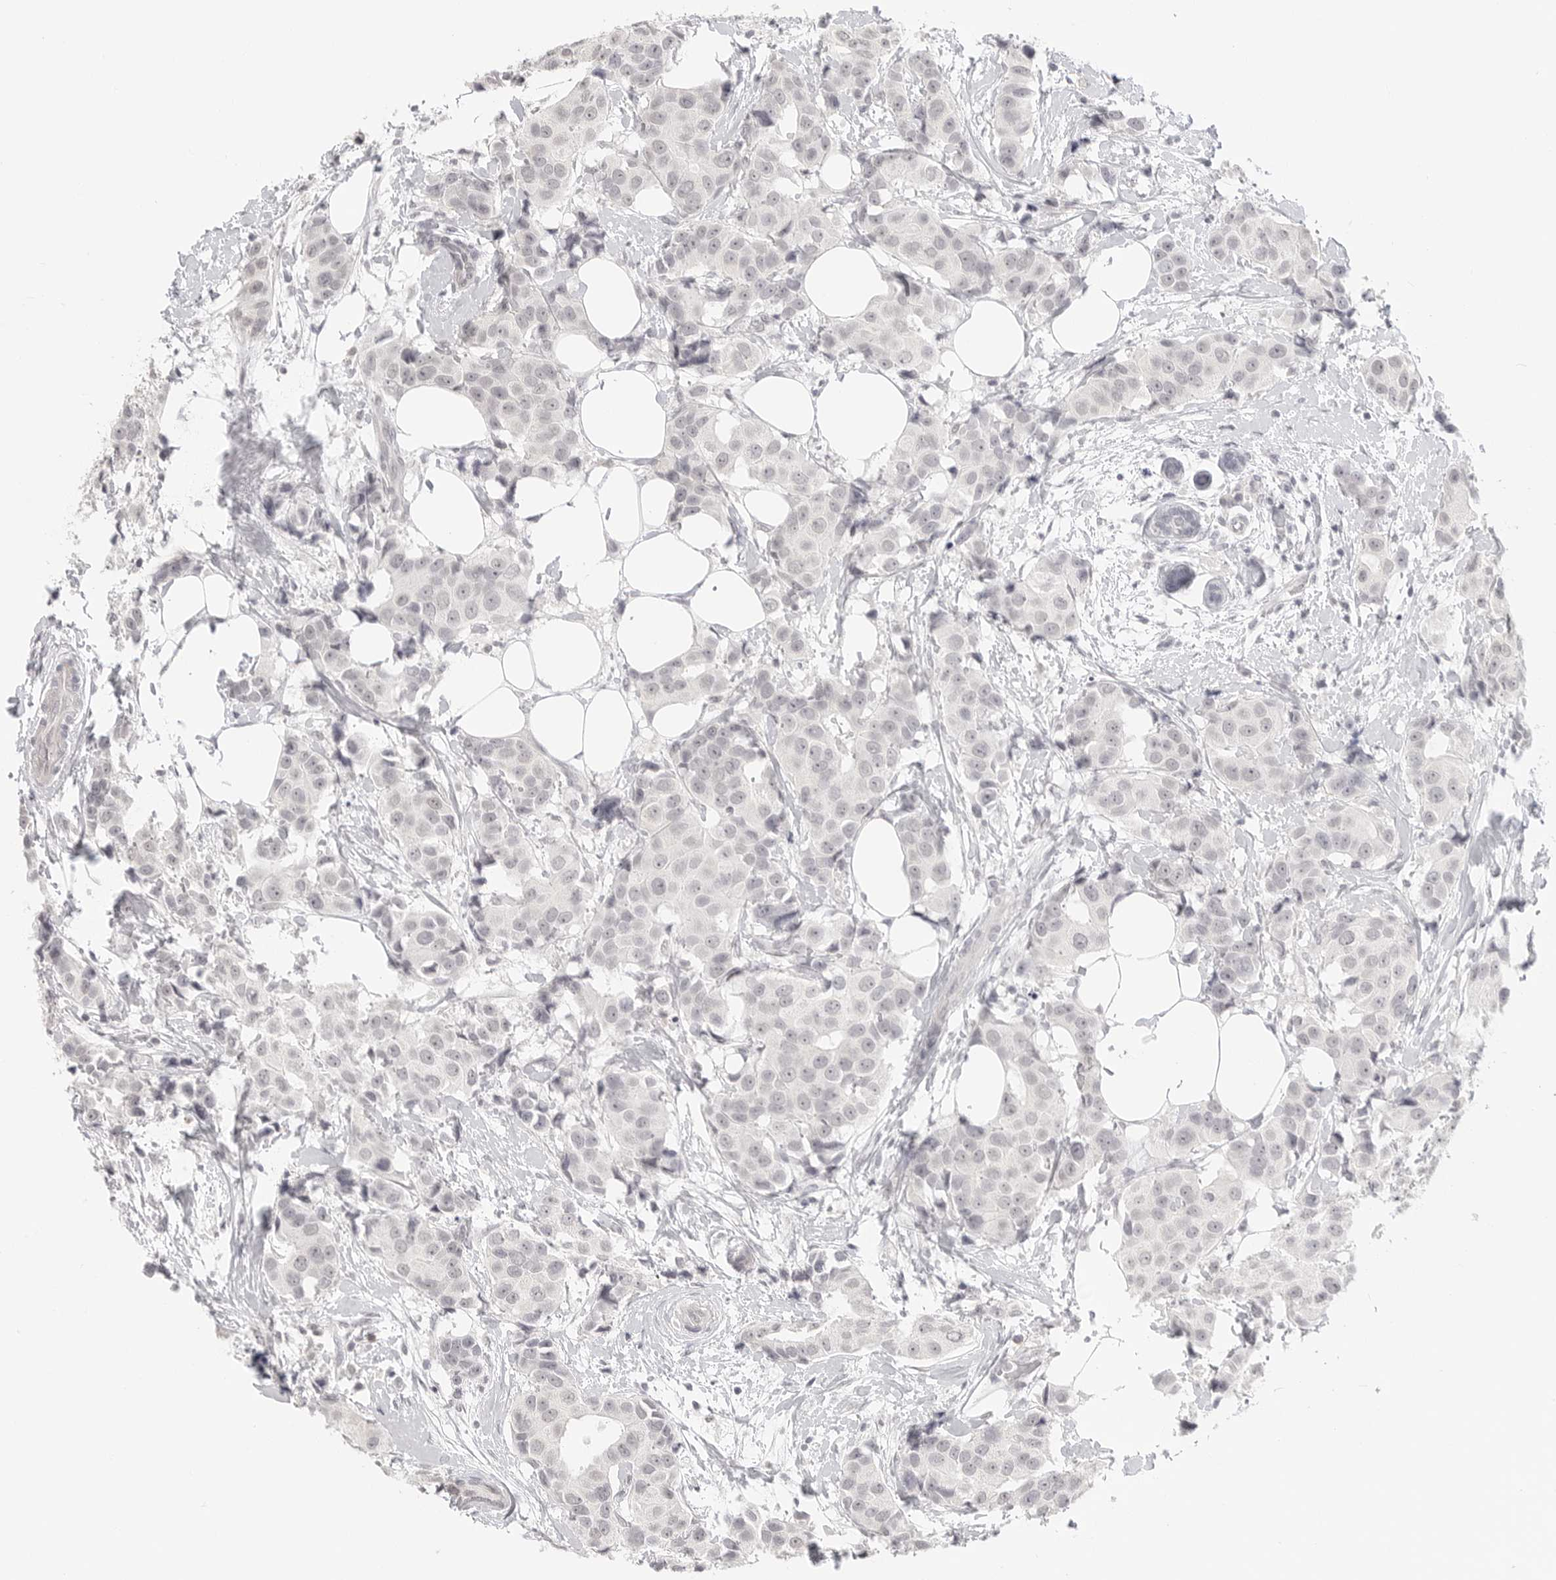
{"staining": {"intensity": "negative", "quantity": "none", "location": "none"}, "tissue": "breast cancer", "cell_type": "Tumor cells", "image_type": "cancer", "snomed": [{"axis": "morphology", "description": "Normal tissue, NOS"}, {"axis": "morphology", "description": "Duct carcinoma"}, {"axis": "topography", "description": "Breast"}], "caption": "This is a micrograph of immunohistochemistry staining of breast cancer, which shows no positivity in tumor cells.", "gene": "KLK11", "patient": {"sex": "female", "age": 39}}